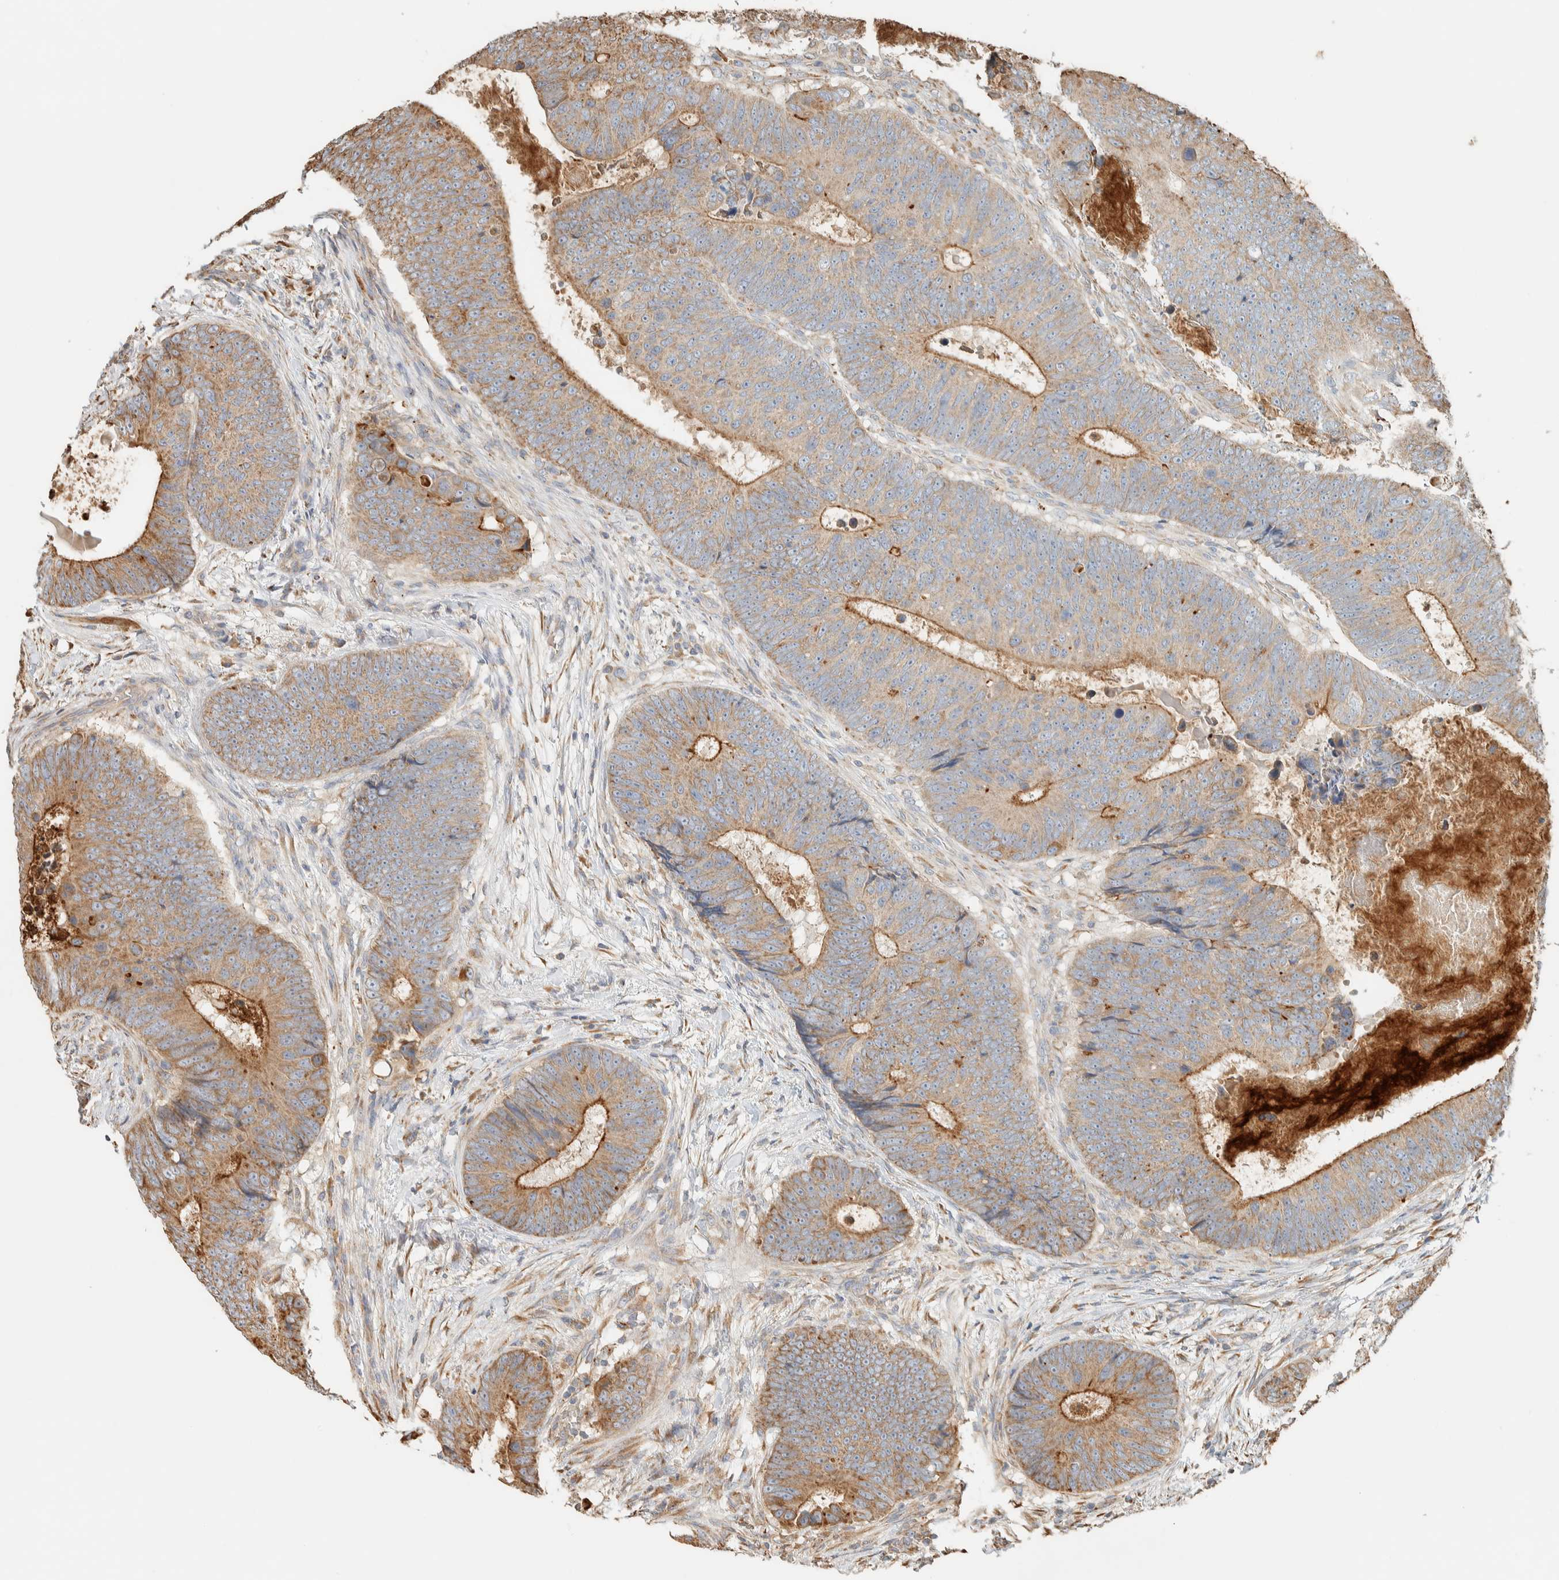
{"staining": {"intensity": "moderate", "quantity": "25%-75%", "location": "cytoplasmic/membranous"}, "tissue": "colorectal cancer", "cell_type": "Tumor cells", "image_type": "cancer", "snomed": [{"axis": "morphology", "description": "Adenocarcinoma, NOS"}, {"axis": "topography", "description": "Colon"}], "caption": "Moderate cytoplasmic/membranous positivity is identified in about 25%-75% of tumor cells in adenocarcinoma (colorectal).", "gene": "RAB11FIP1", "patient": {"sex": "male", "age": 56}}